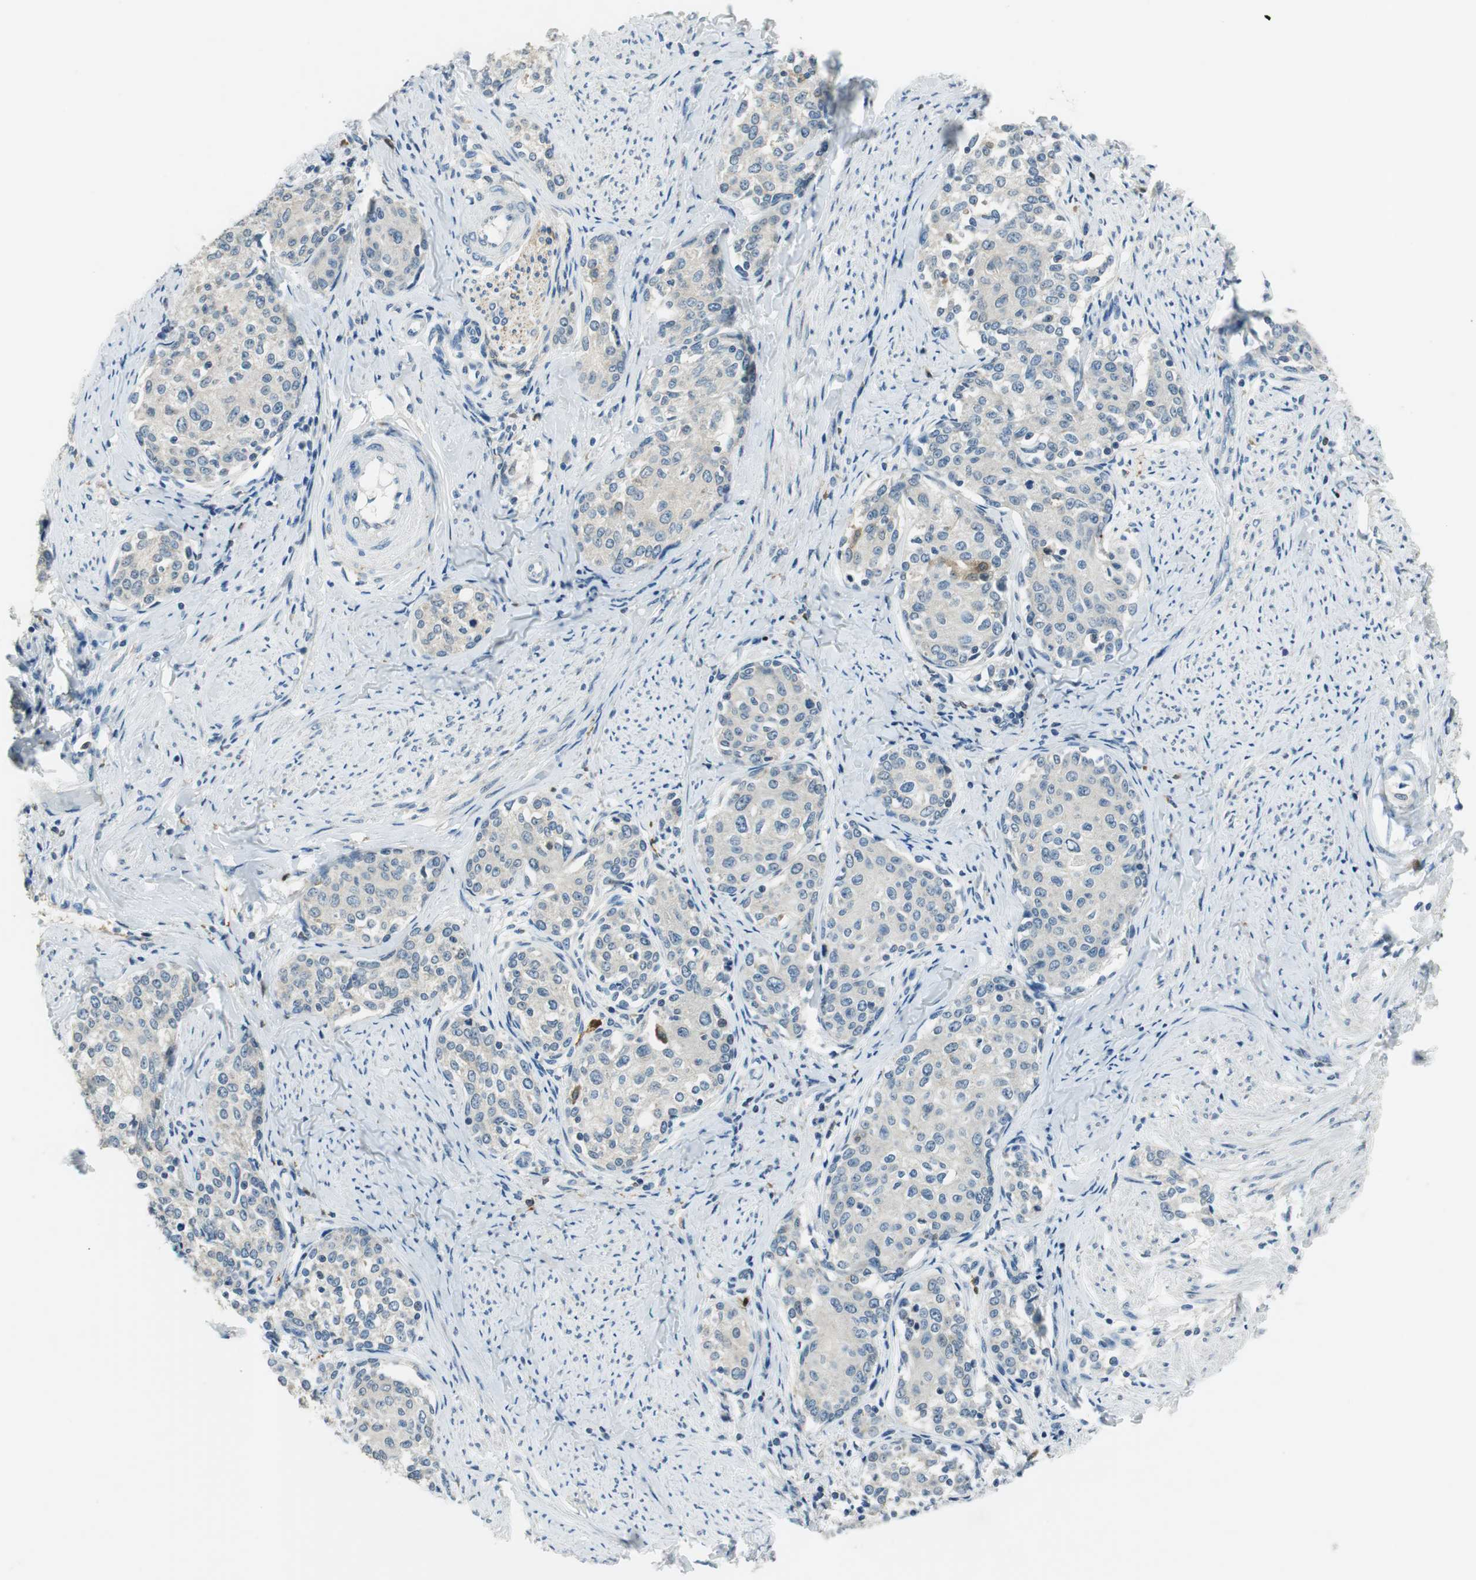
{"staining": {"intensity": "negative", "quantity": "none", "location": "none"}, "tissue": "cervical cancer", "cell_type": "Tumor cells", "image_type": "cancer", "snomed": [{"axis": "morphology", "description": "Squamous cell carcinoma, NOS"}, {"axis": "morphology", "description": "Adenocarcinoma, NOS"}, {"axis": "topography", "description": "Cervix"}], "caption": "Immunohistochemistry (IHC) image of human cervical cancer (adenocarcinoma) stained for a protein (brown), which shows no expression in tumor cells.", "gene": "ME1", "patient": {"sex": "female", "age": 52}}